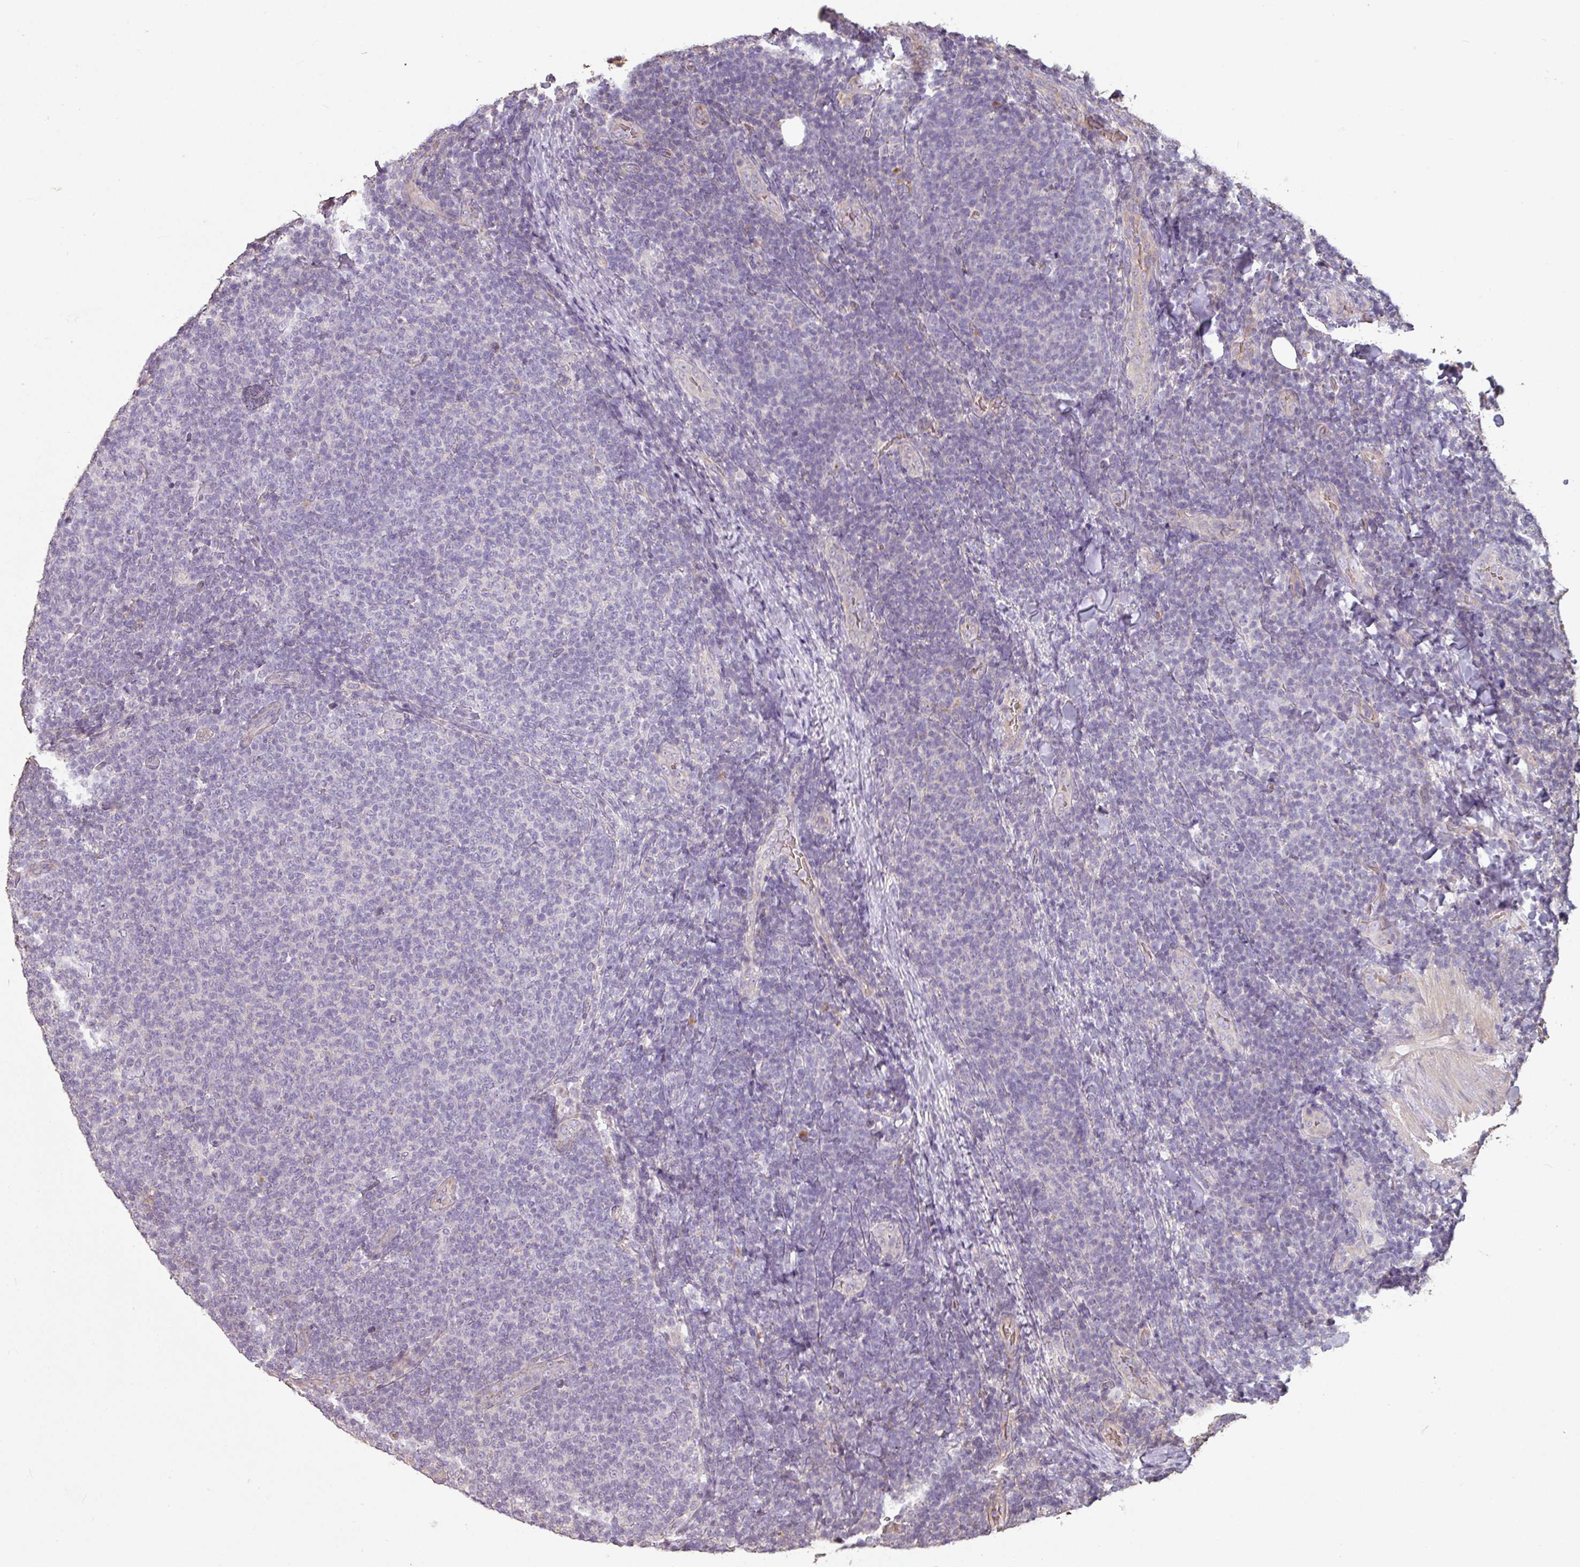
{"staining": {"intensity": "negative", "quantity": "none", "location": "none"}, "tissue": "lymphoma", "cell_type": "Tumor cells", "image_type": "cancer", "snomed": [{"axis": "morphology", "description": "Malignant lymphoma, non-Hodgkin's type, Low grade"}, {"axis": "topography", "description": "Lymph node"}], "caption": "An image of lymphoma stained for a protein reveals no brown staining in tumor cells.", "gene": "NHSL2", "patient": {"sex": "male", "age": 66}}